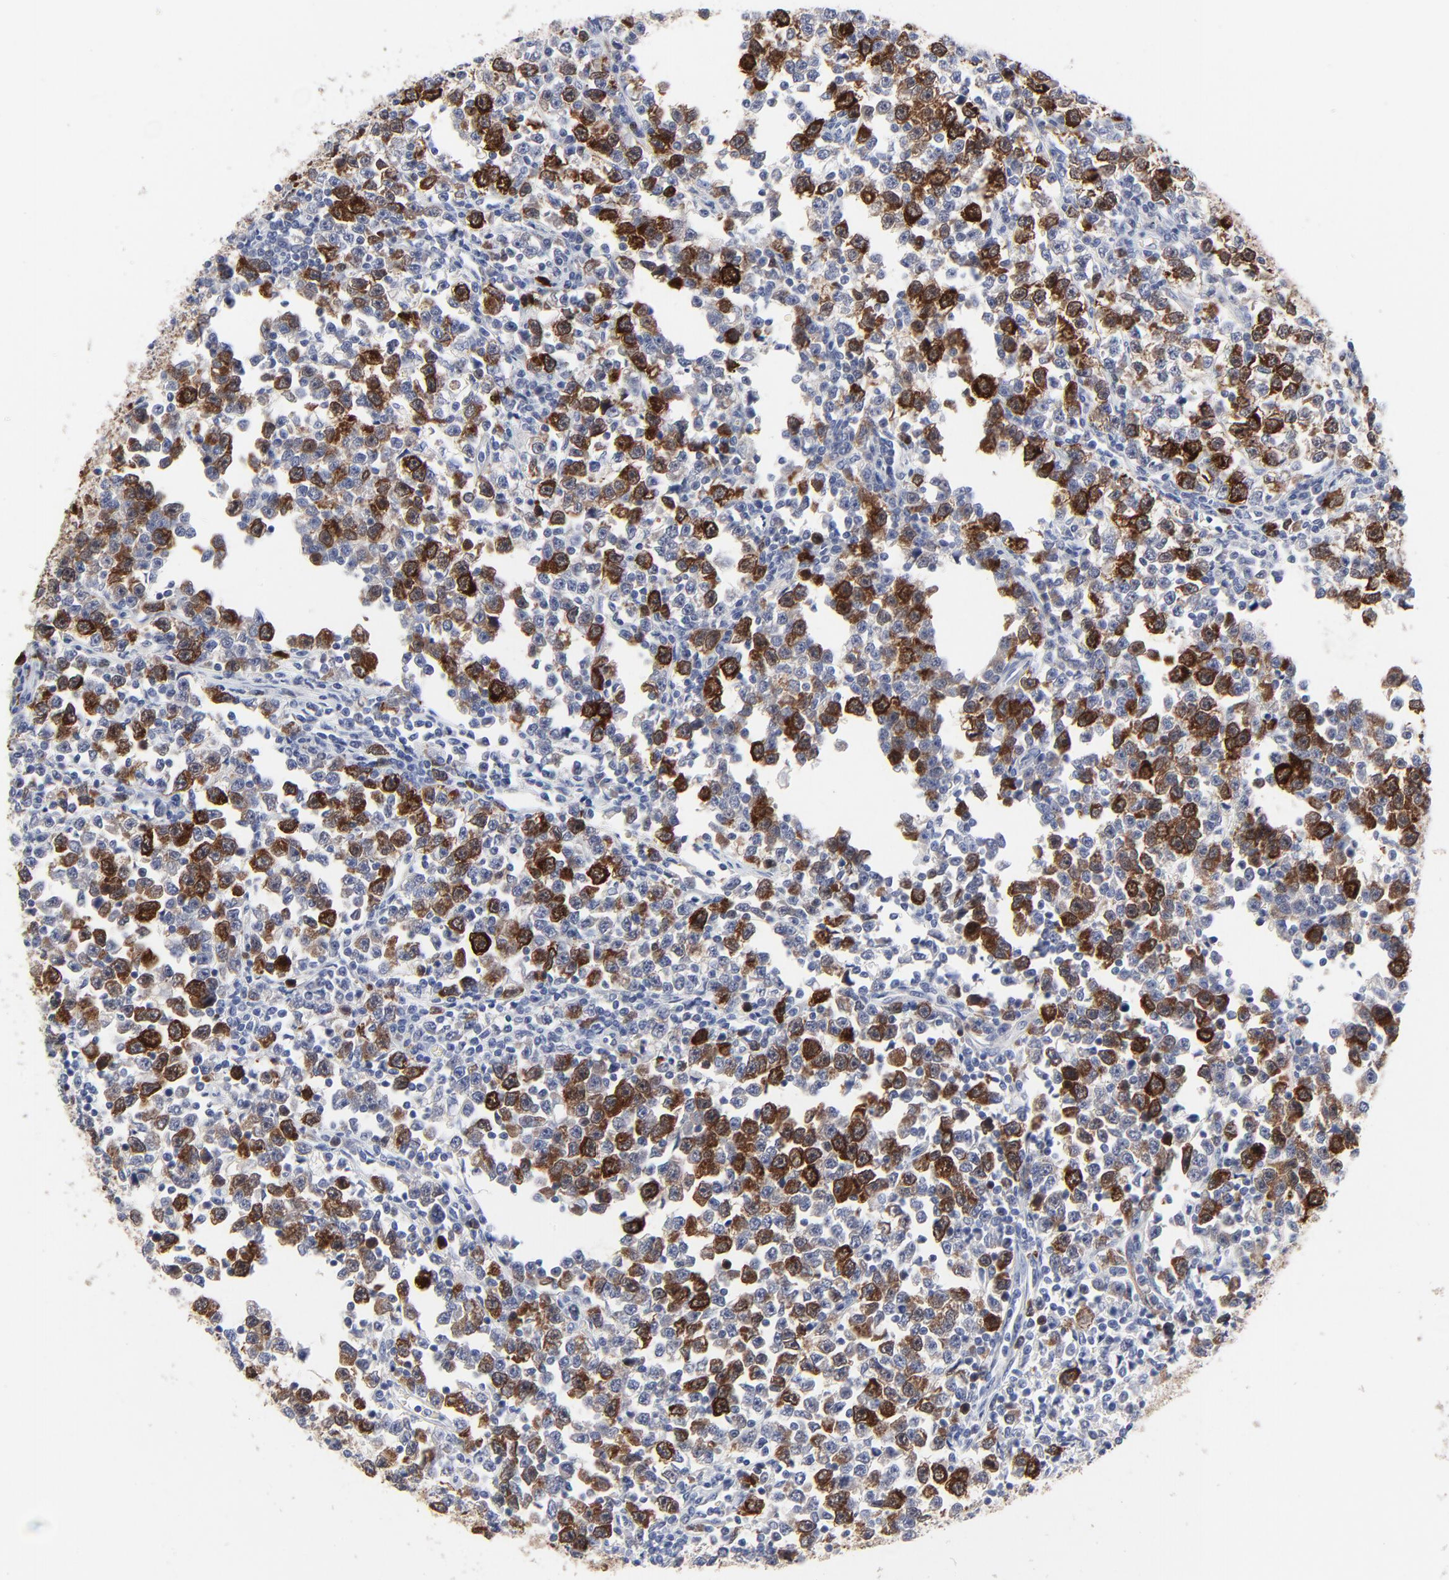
{"staining": {"intensity": "strong", "quantity": ">75%", "location": "cytoplasmic/membranous,nuclear"}, "tissue": "testis cancer", "cell_type": "Tumor cells", "image_type": "cancer", "snomed": [{"axis": "morphology", "description": "Seminoma, NOS"}, {"axis": "topography", "description": "Testis"}], "caption": "A brown stain labels strong cytoplasmic/membranous and nuclear positivity of a protein in human testis seminoma tumor cells. The protein is stained brown, and the nuclei are stained in blue (DAB IHC with brightfield microscopy, high magnification).", "gene": "CDK1", "patient": {"sex": "male", "age": 43}}